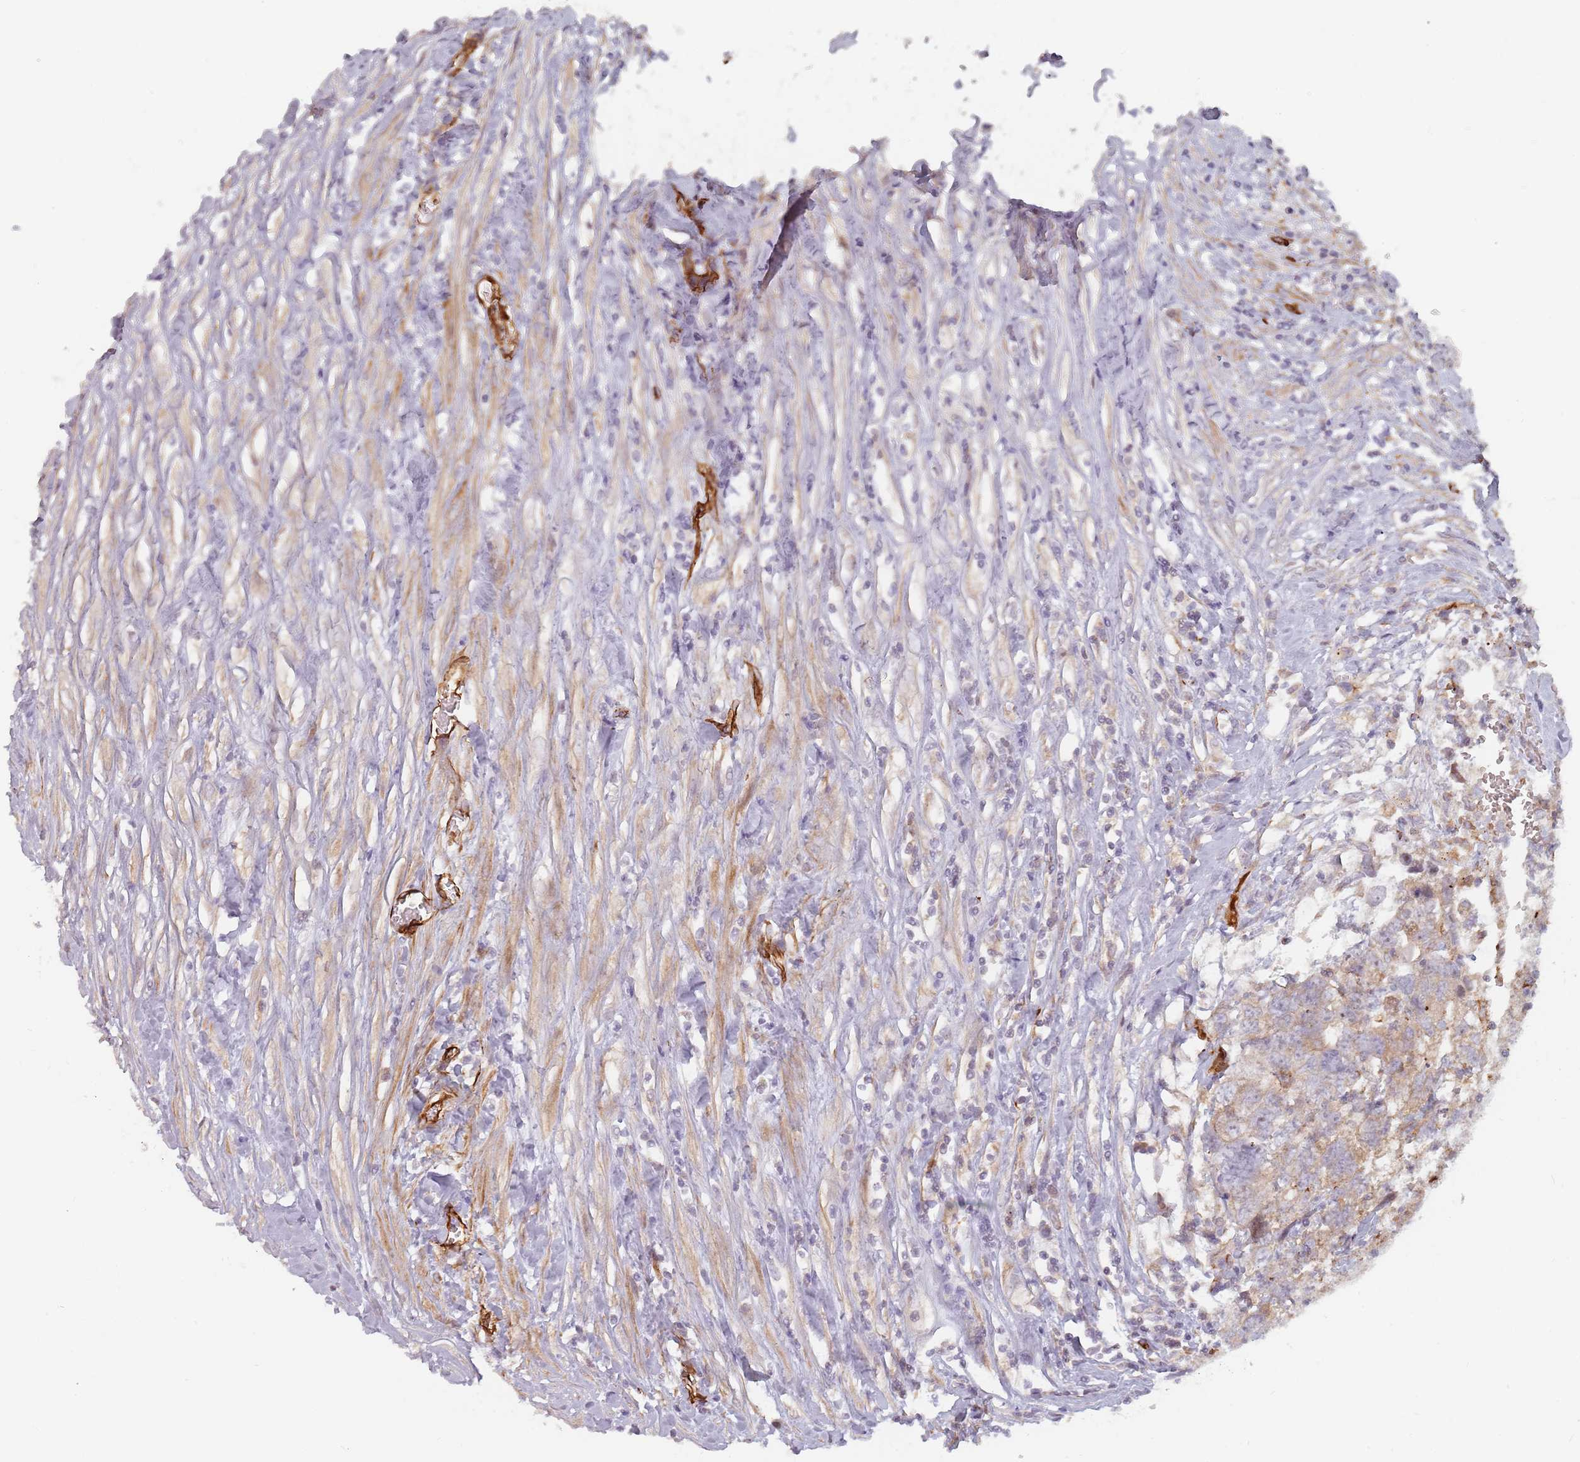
{"staining": {"intensity": "weak", "quantity": ">75%", "location": "cytoplasmic/membranous"}, "tissue": "testis cancer", "cell_type": "Tumor cells", "image_type": "cancer", "snomed": [{"axis": "morphology", "description": "Seminoma, NOS"}, {"axis": "morphology", "description": "Carcinoma, Embryonal, NOS"}, {"axis": "topography", "description": "Testis"}], "caption": "The micrograph shows a brown stain indicating the presence of a protein in the cytoplasmic/membranous of tumor cells in embryonal carcinoma (testis). (IHC, brightfield microscopy, high magnification).", "gene": "GAS2L3", "patient": {"sex": "male", "age": 29}}